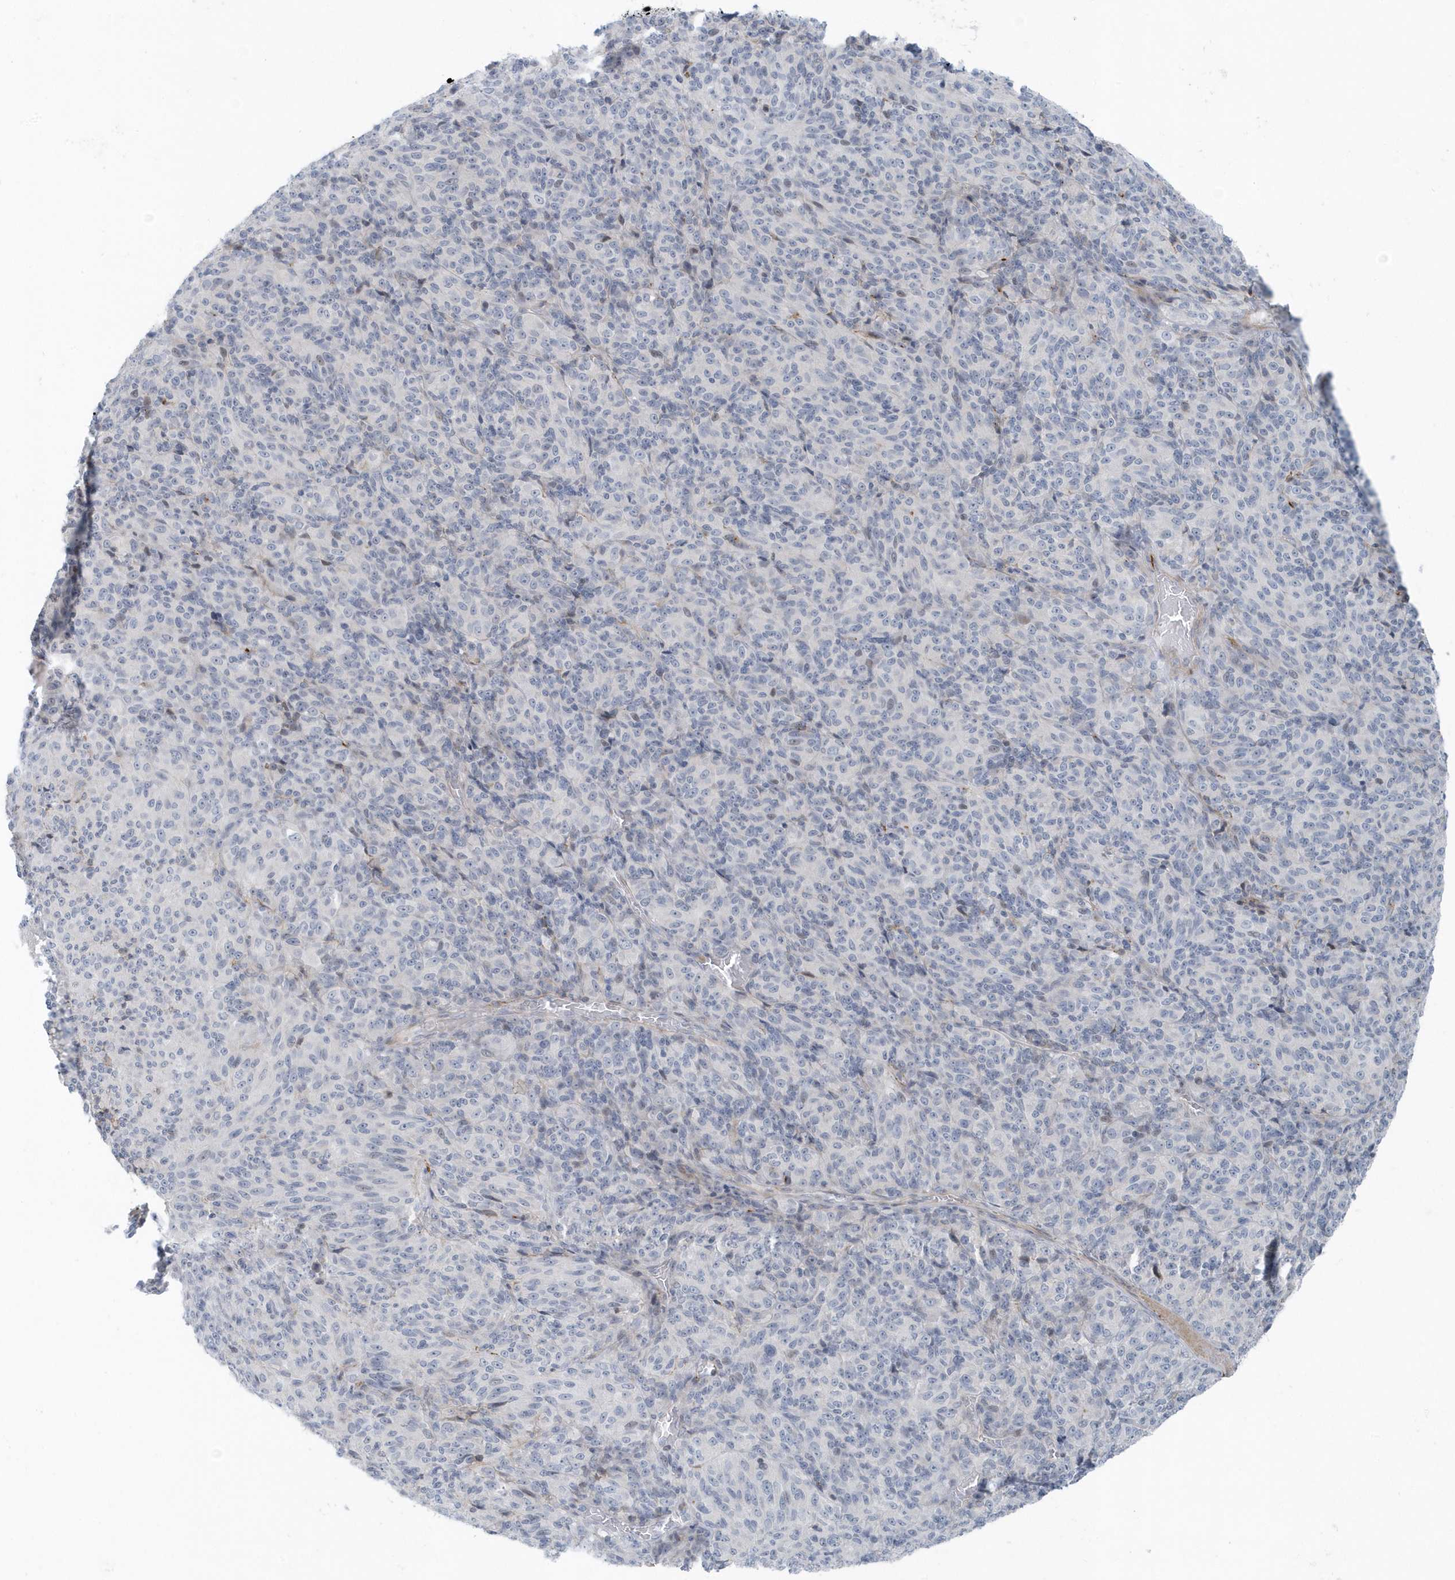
{"staining": {"intensity": "negative", "quantity": "none", "location": "none"}, "tissue": "melanoma", "cell_type": "Tumor cells", "image_type": "cancer", "snomed": [{"axis": "morphology", "description": "Malignant melanoma, Metastatic site"}, {"axis": "topography", "description": "Brain"}], "caption": "Protein analysis of melanoma demonstrates no significant expression in tumor cells.", "gene": "CACNB2", "patient": {"sex": "female", "age": 56}}